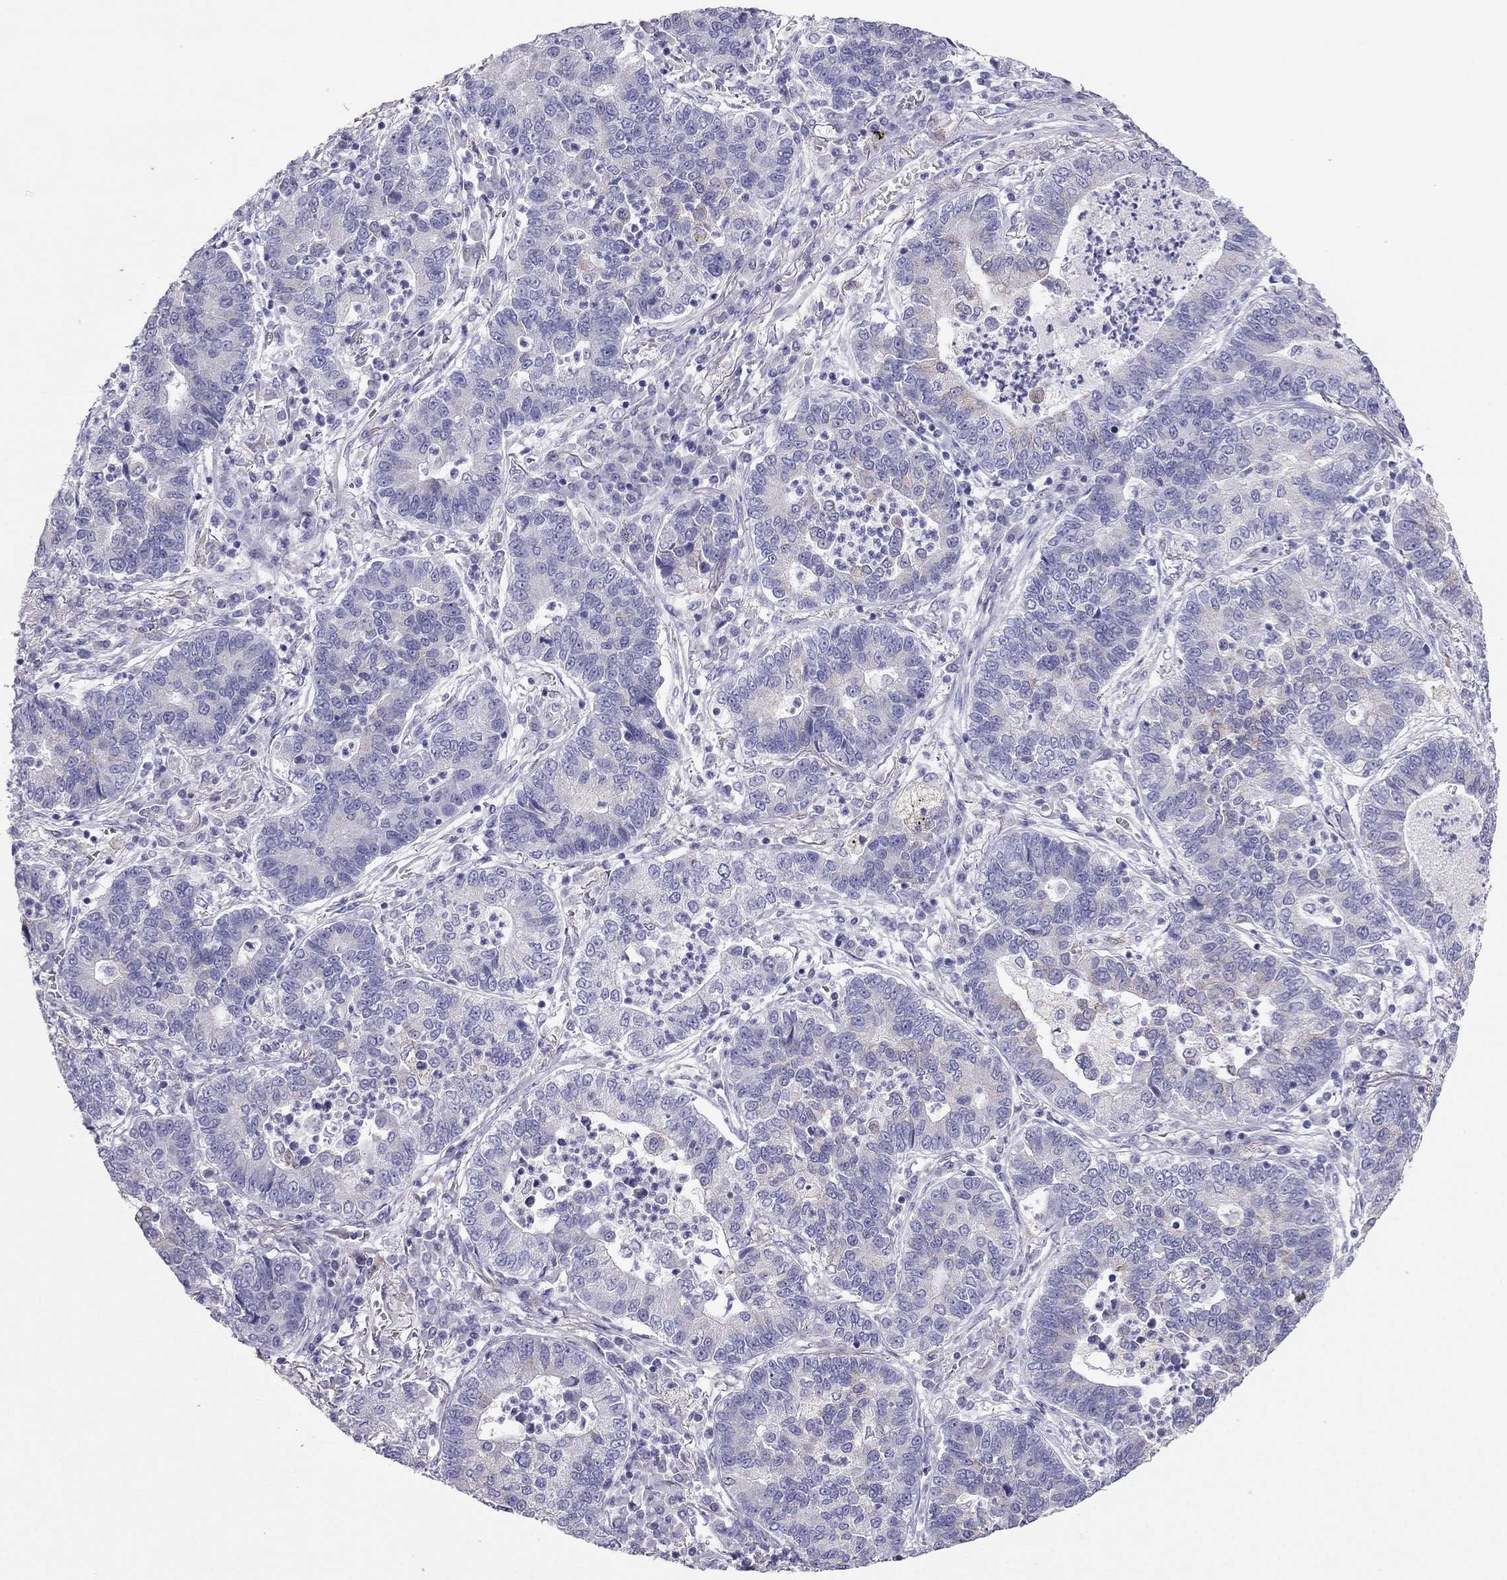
{"staining": {"intensity": "negative", "quantity": "none", "location": "none"}, "tissue": "lung cancer", "cell_type": "Tumor cells", "image_type": "cancer", "snomed": [{"axis": "morphology", "description": "Adenocarcinoma, NOS"}, {"axis": "topography", "description": "Lung"}], "caption": "Immunohistochemistry image of neoplastic tissue: human adenocarcinoma (lung) stained with DAB demonstrates no significant protein expression in tumor cells. The staining is performed using DAB brown chromogen with nuclei counter-stained in using hematoxylin.", "gene": "MAEL", "patient": {"sex": "female", "age": 57}}